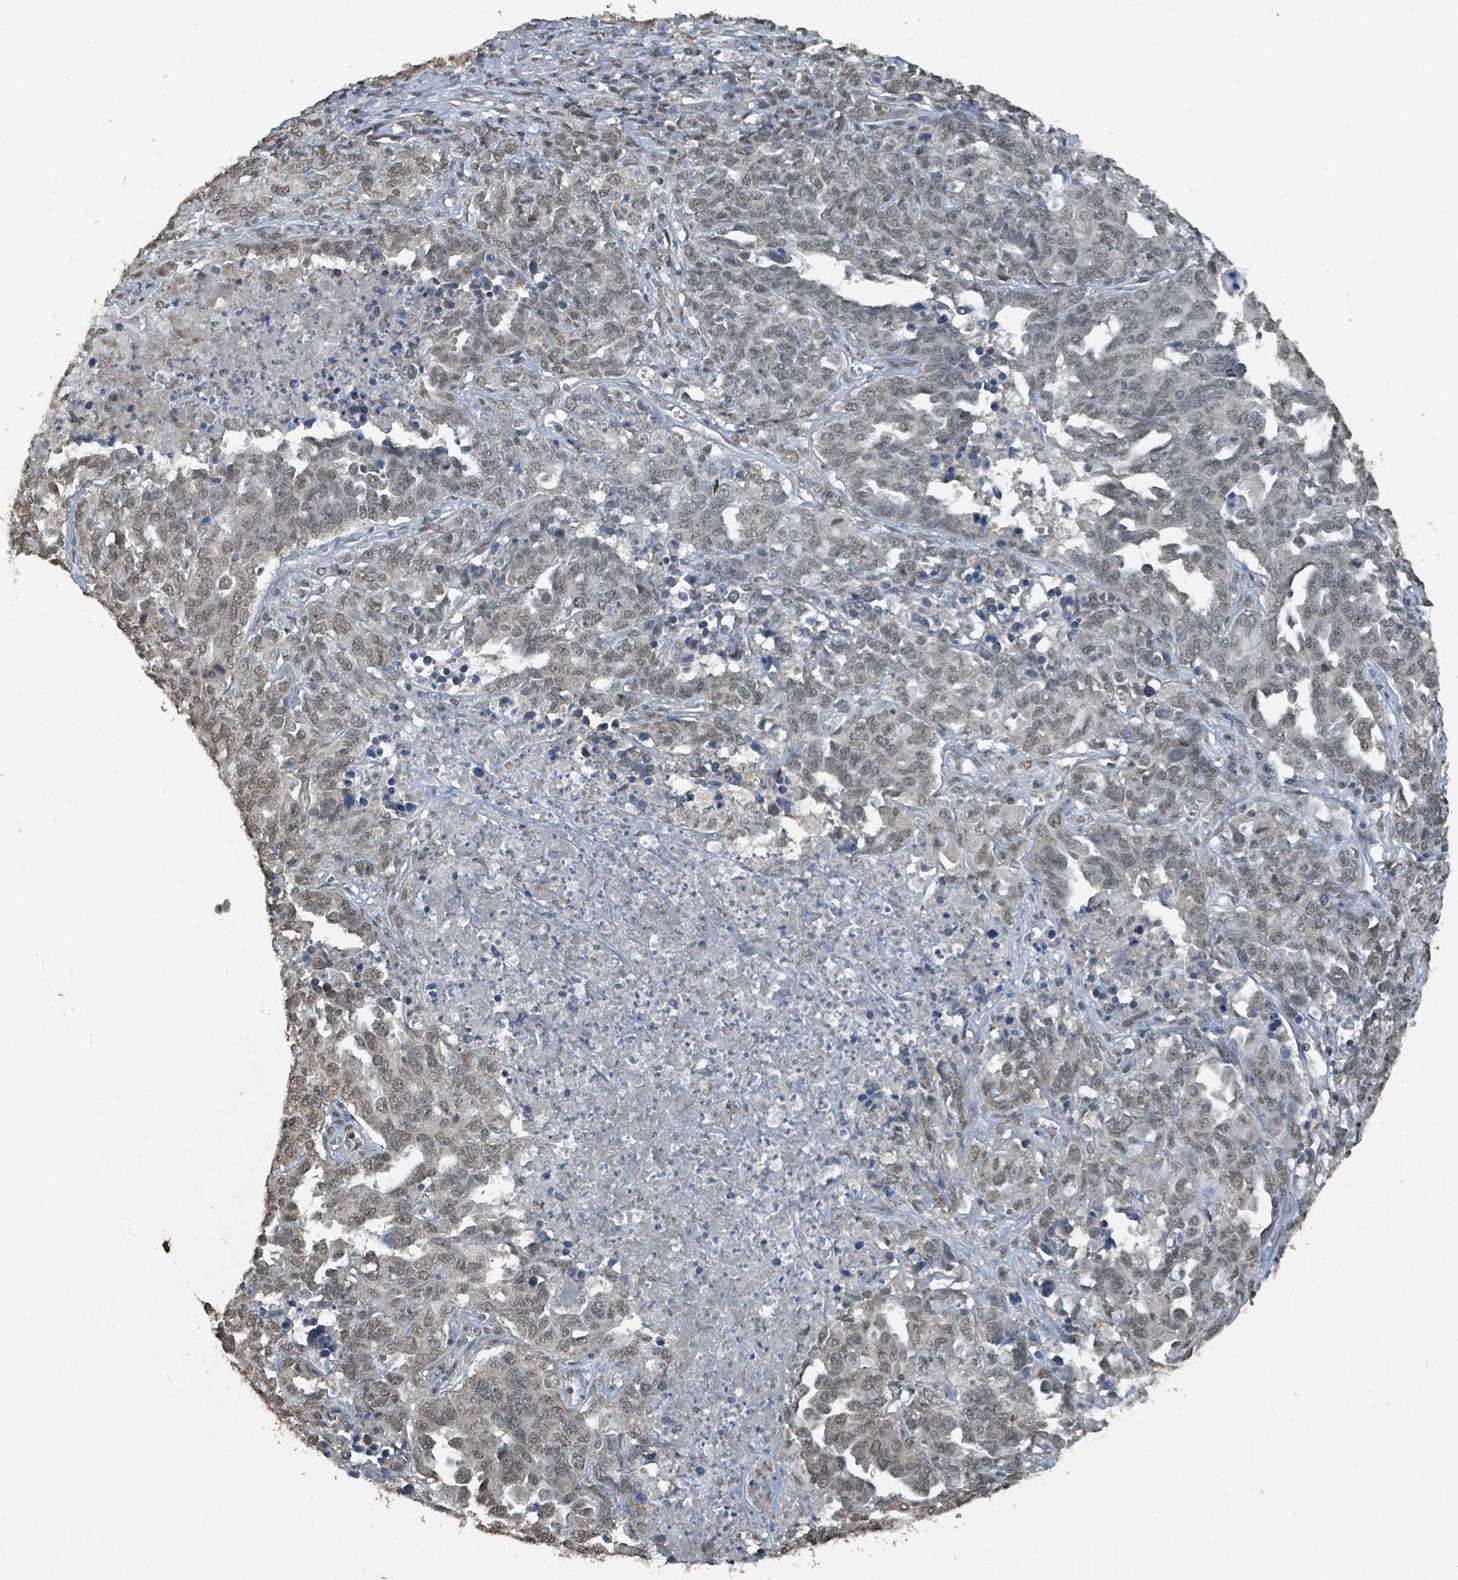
{"staining": {"intensity": "weak", "quantity": ">75%", "location": "nuclear"}, "tissue": "ovarian cancer", "cell_type": "Tumor cells", "image_type": "cancer", "snomed": [{"axis": "morphology", "description": "Carcinoma, endometroid"}, {"axis": "topography", "description": "Ovary"}], "caption": "Ovarian cancer tissue shows weak nuclear positivity in approximately >75% of tumor cells, visualized by immunohistochemistry.", "gene": "PHIP", "patient": {"sex": "female", "age": 62}}